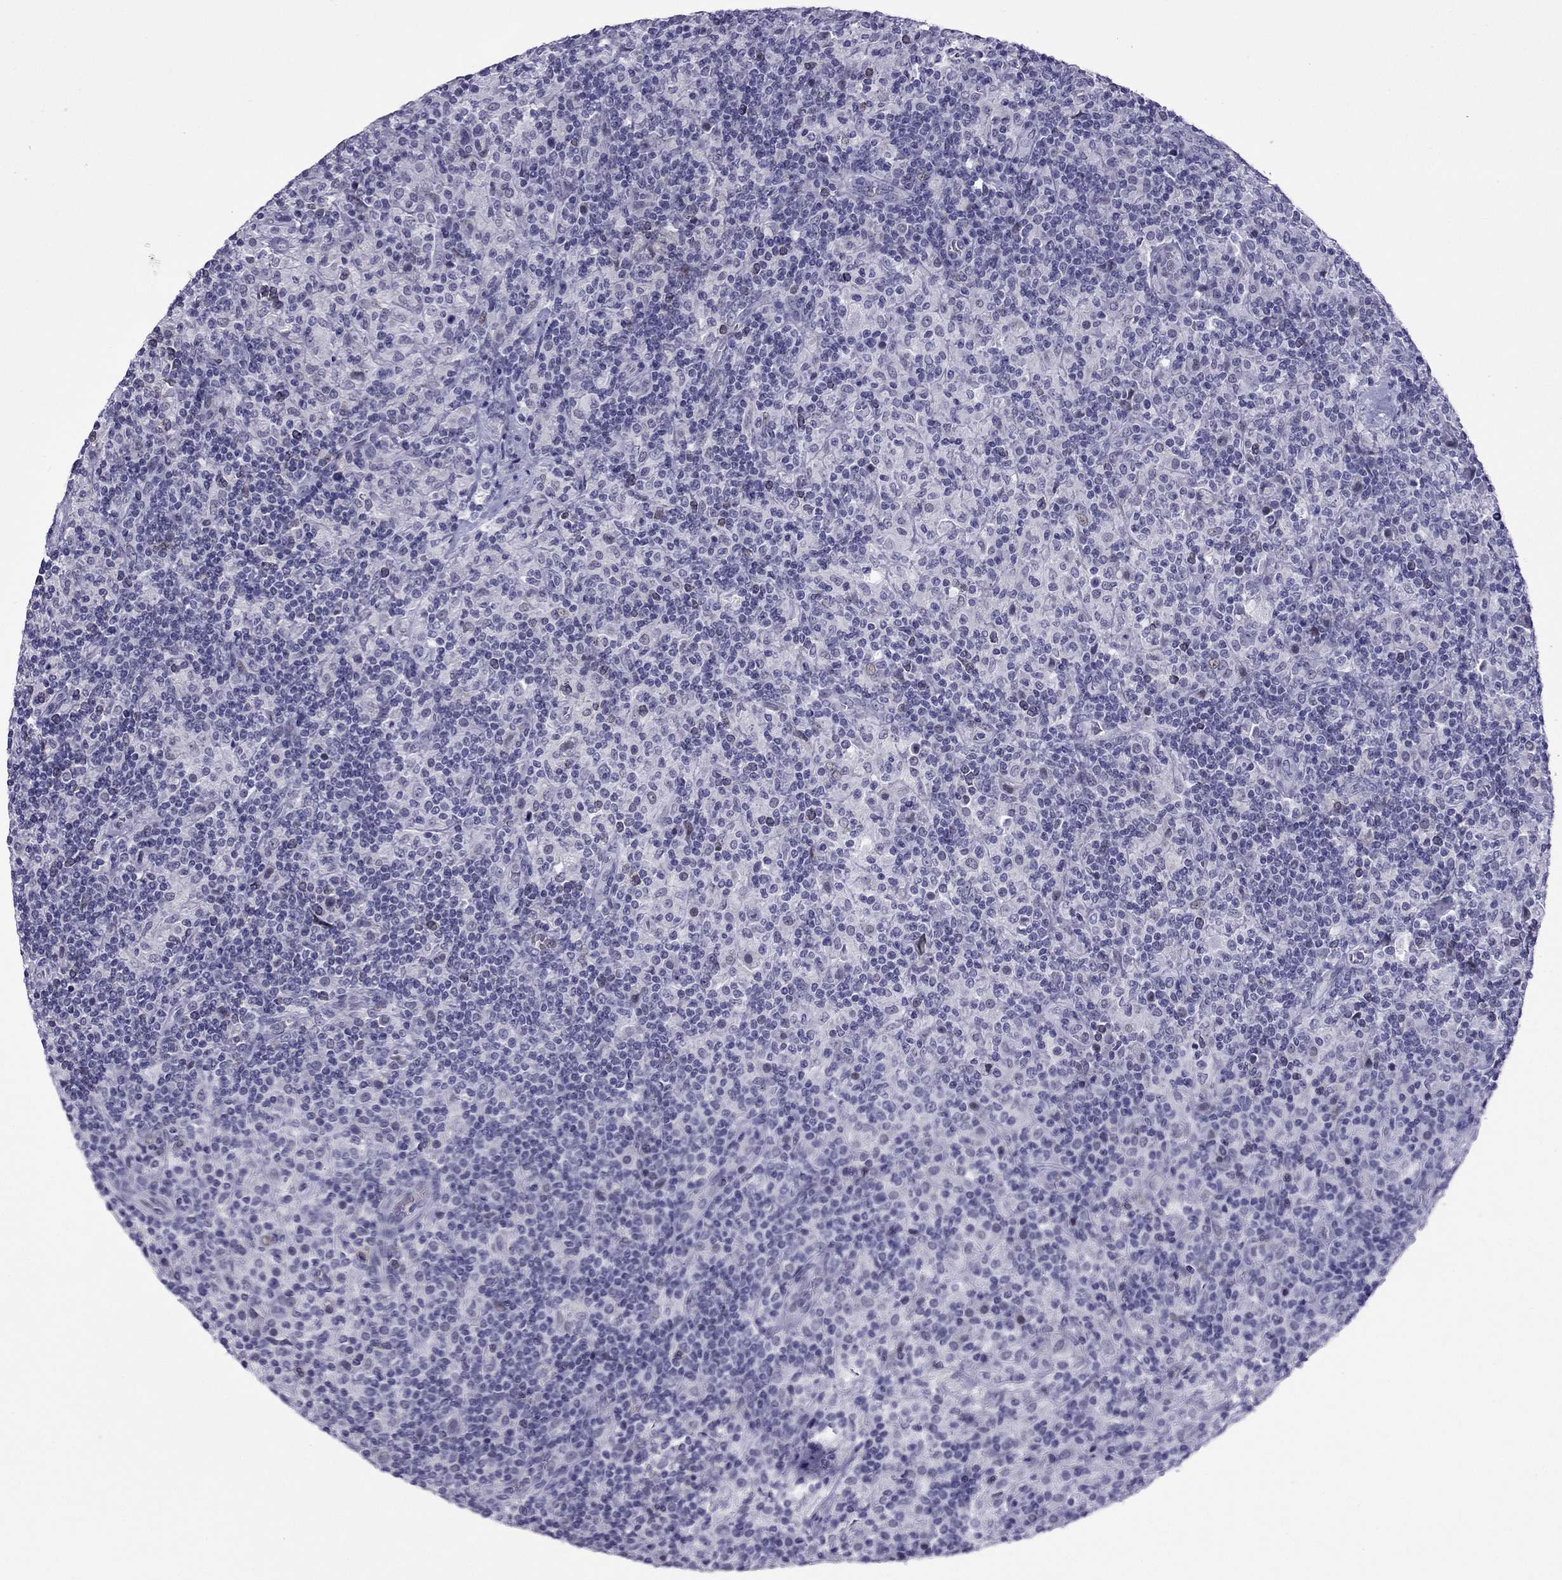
{"staining": {"intensity": "negative", "quantity": "none", "location": "none"}, "tissue": "lymphoma", "cell_type": "Tumor cells", "image_type": "cancer", "snomed": [{"axis": "morphology", "description": "Hodgkin's disease, NOS"}, {"axis": "topography", "description": "Lymph node"}], "caption": "Micrograph shows no significant protein staining in tumor cells of Hodgkin's disease.", "gene": "MYLK3", "patient": {"sex": "male", "age": 70}}